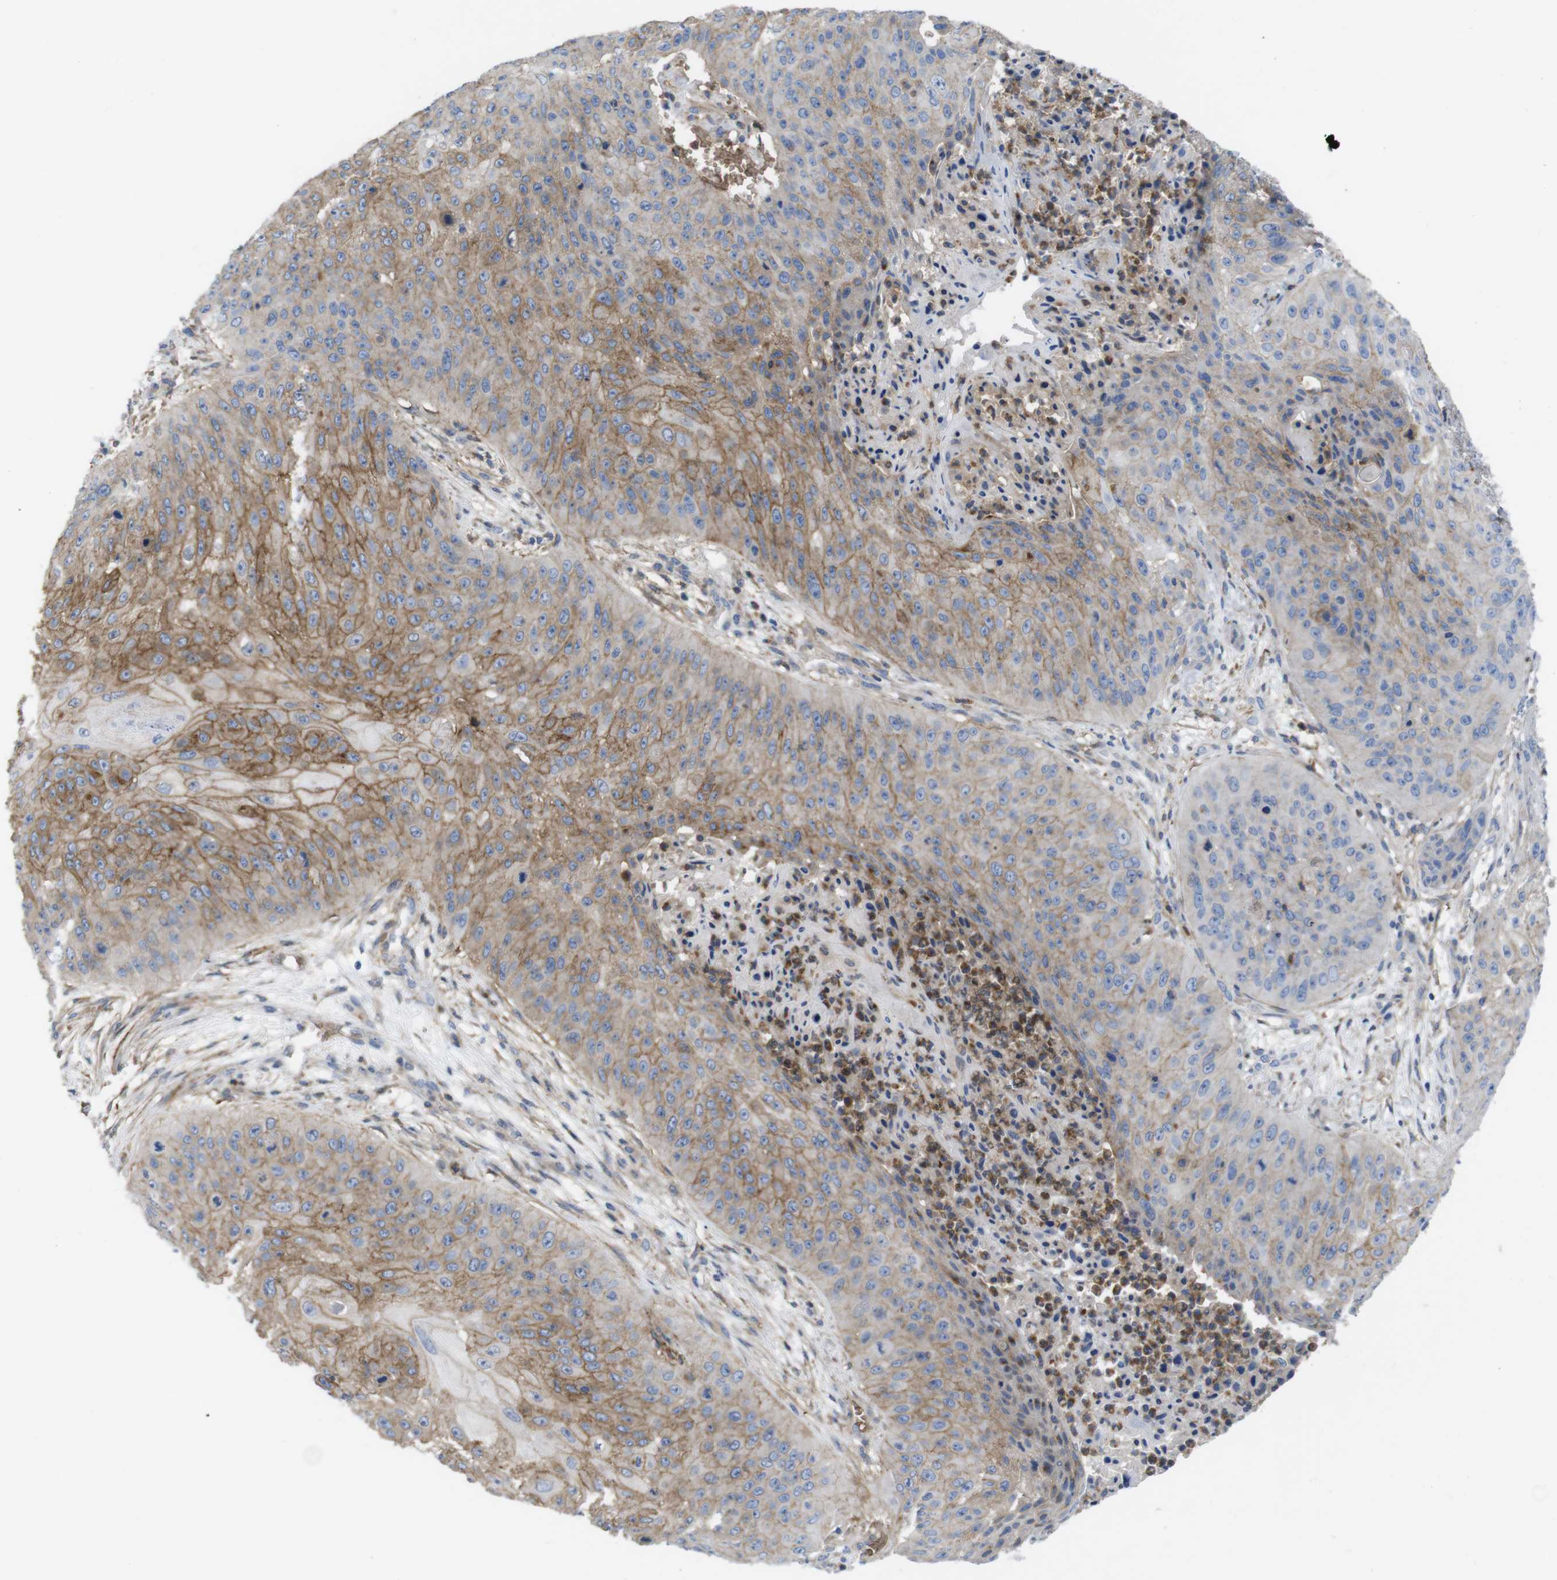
{"staining": {"intensity": "moderate", "quantity": "<25%", "location": "cytoplasmic/membranous"}, "tissue": "skin cancer", "cell_type": "Tumor cells", "image_type": "cancer", "snomed": [{"axis": "morphology", "description": "Squamous cell carcinoma, NOS"}, {"axis": "topography", "description": "Skin"}], "caption": "A brown stain highlights moderate cytoplasmic/membranous expression of a protein in squamous cell carcinoma (skin) tumor cells. (DAB = brown stain, brightfield microscopy at high magnification).", "gene": "CYBRD1", "patient": {"sex": "female", "age": 80}}